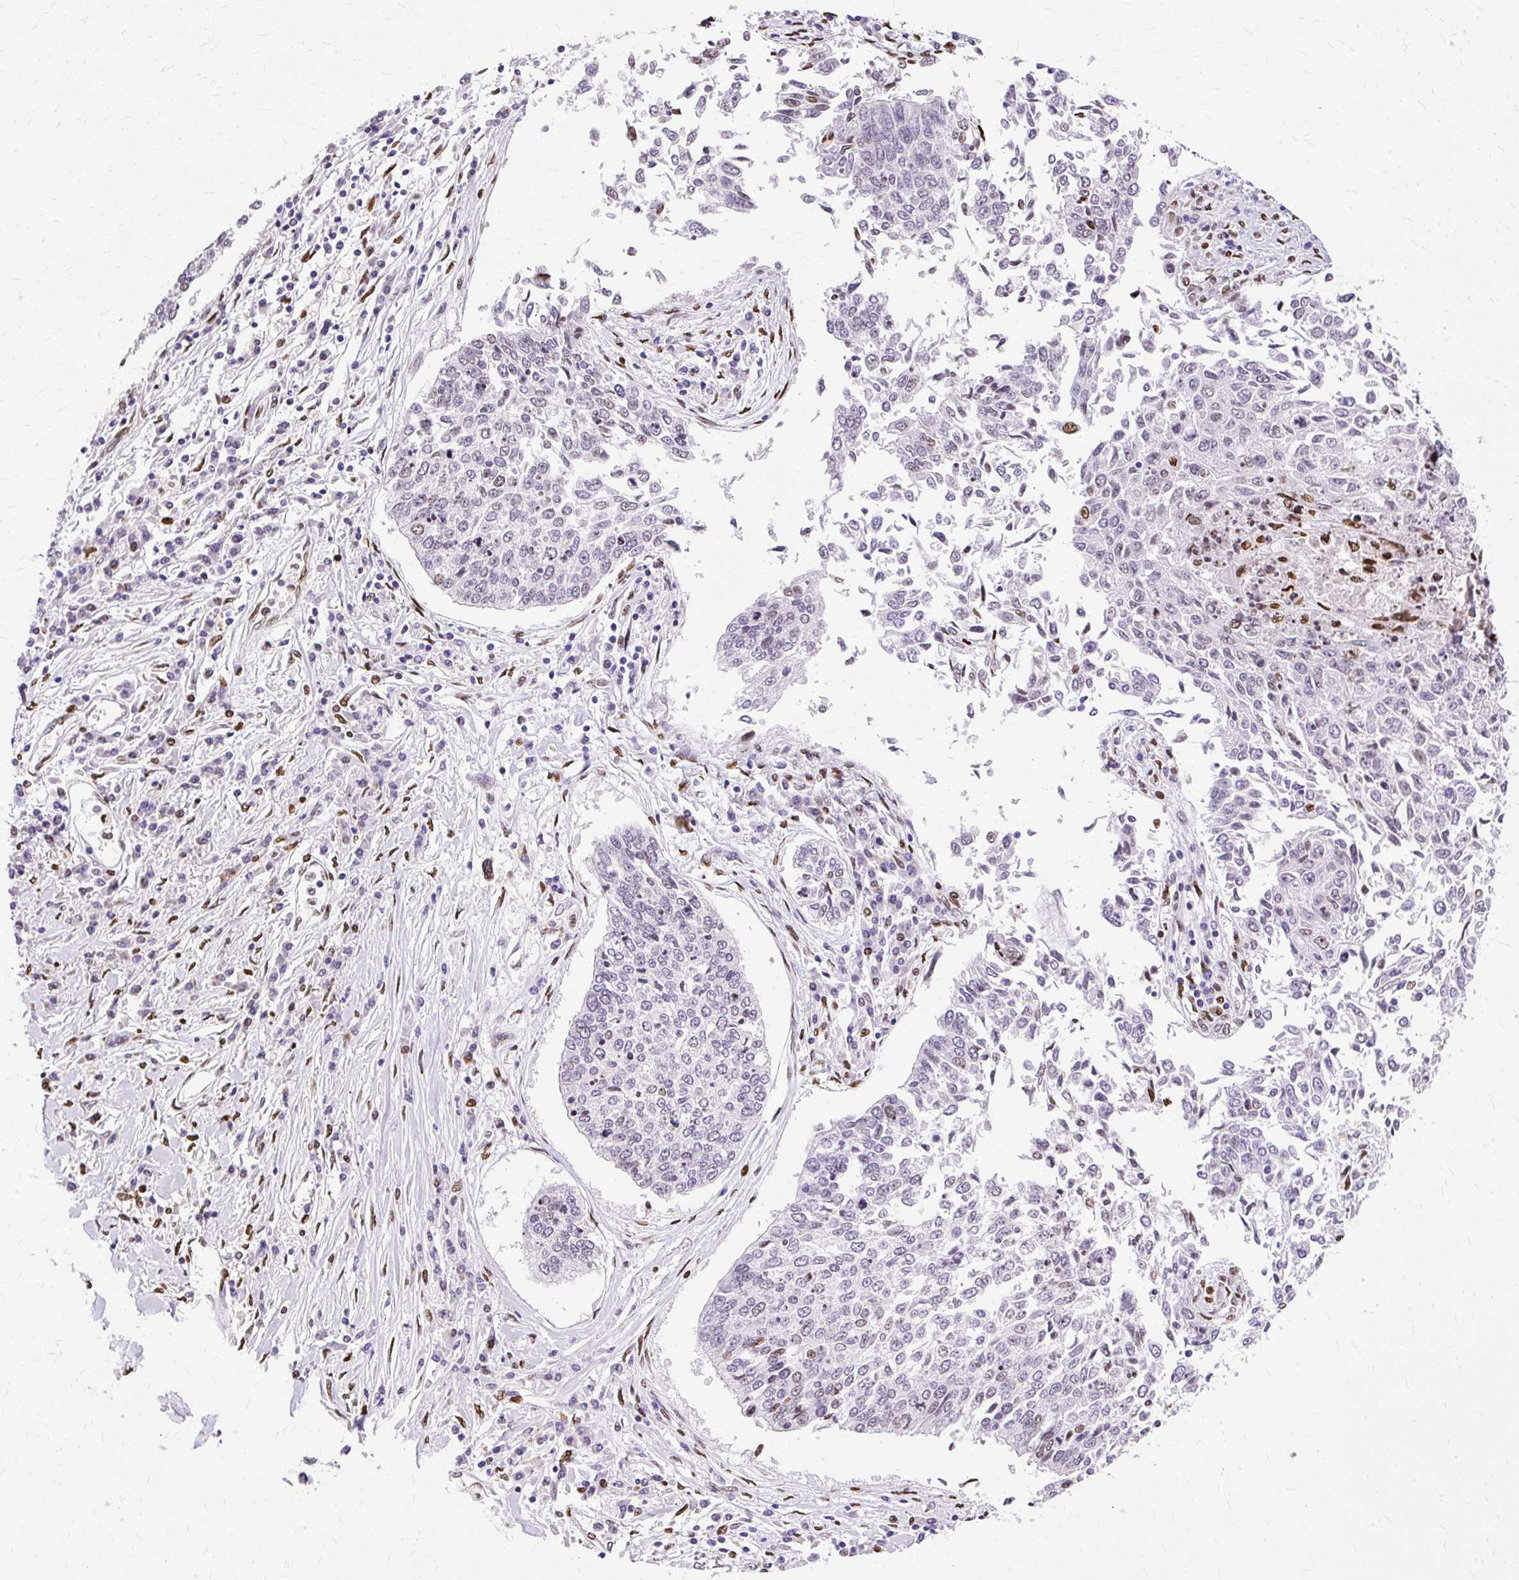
{"staining": {"intensity": "weak", "quantity": "<25%", "location": "nuclear"}, "tissue": "lung cancer", "cell_type": "Tumor cells", "image_type": "cancer", "snomed": [{"axis": "morphology", "description": "Normal tissue, NOS"}, {"axis": "morphology", "description": "Squamous cell carcinoma, NOS"}, {"axis": "topography", "description": "Cartilage tissue"}, {"axis": "topography", "description": "Bronchus"}, {"axis": "topography", "description": "Lung"}, {"axis": "topography", "description": "Peripheral nerve tissue"}], "caption": "Immunohistochemistry (IHC) micrograph of neoplastic tissue: human squamous cell carcinoma (lung) stained with DAB (3,3'-diaminobenzidine) exhibits no significant protein expression in tumor cells.", "gene": "TMEM184C", "patient": {"sex": "female", "age": 49}}